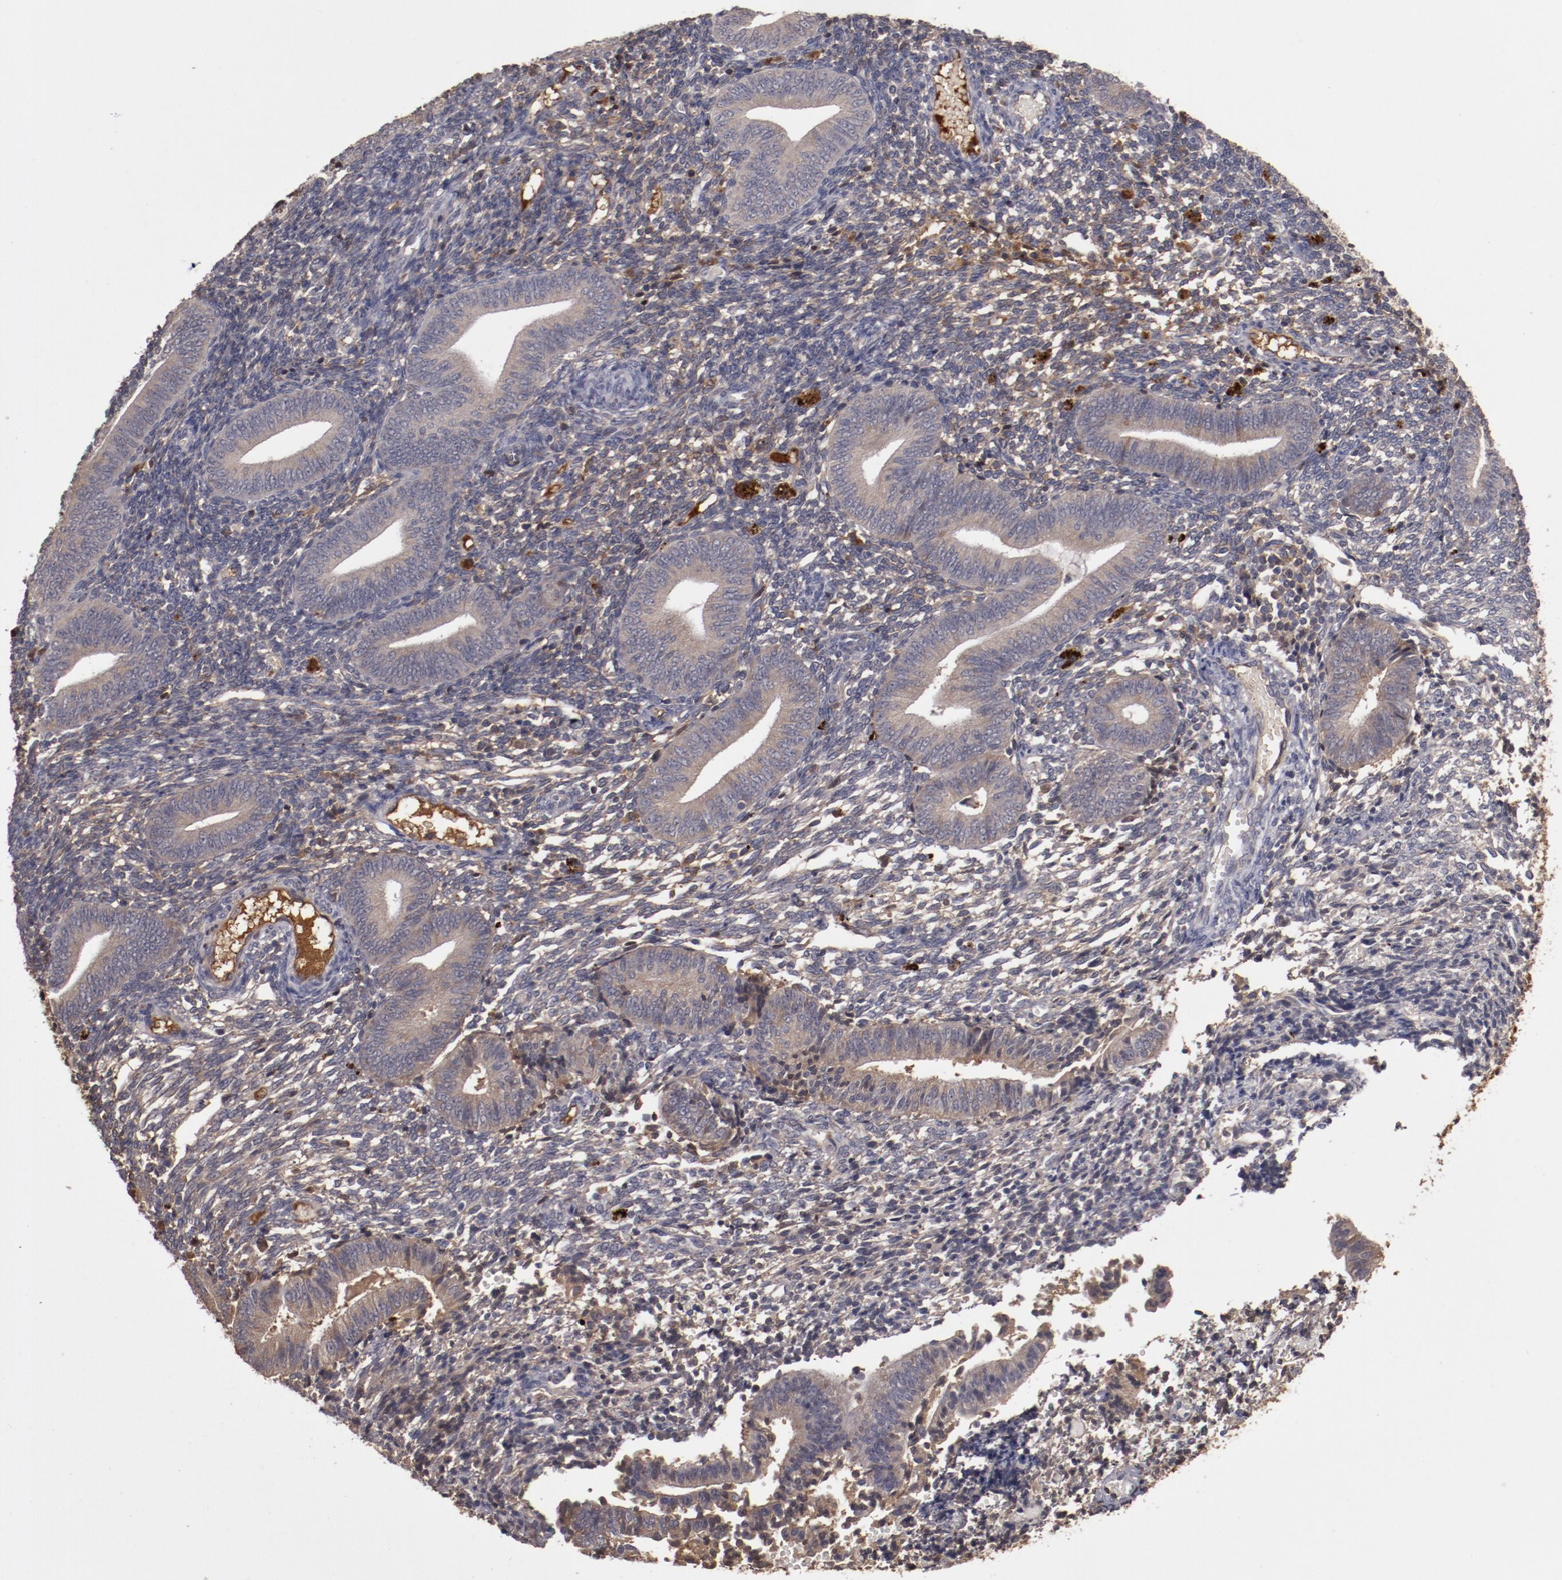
{"staining": {"intensity": "weak", "quantity": "25%-75%", "location": "cytoplasmic/membranous"}, "tissue": "endometrium", "cell_type": "Cells in endometrial stroma", "image_type": "normal", "snomed": [{"axis": "morphology", "description": "Normal tissue, NOS"}, {"axis": "topography", "description": "Uterus"}, {"axis": "topography", "description": "Endometrium"}], "caption": "Immunohistochemical staining of unremarkable human endometrium exhibits low levels of weak cytoplasmic/membranous positivity in approximately 25%-75% of cells in endometrial stroma.", "gene": "CP", "patient": {"sex": "female", "age": 33}}